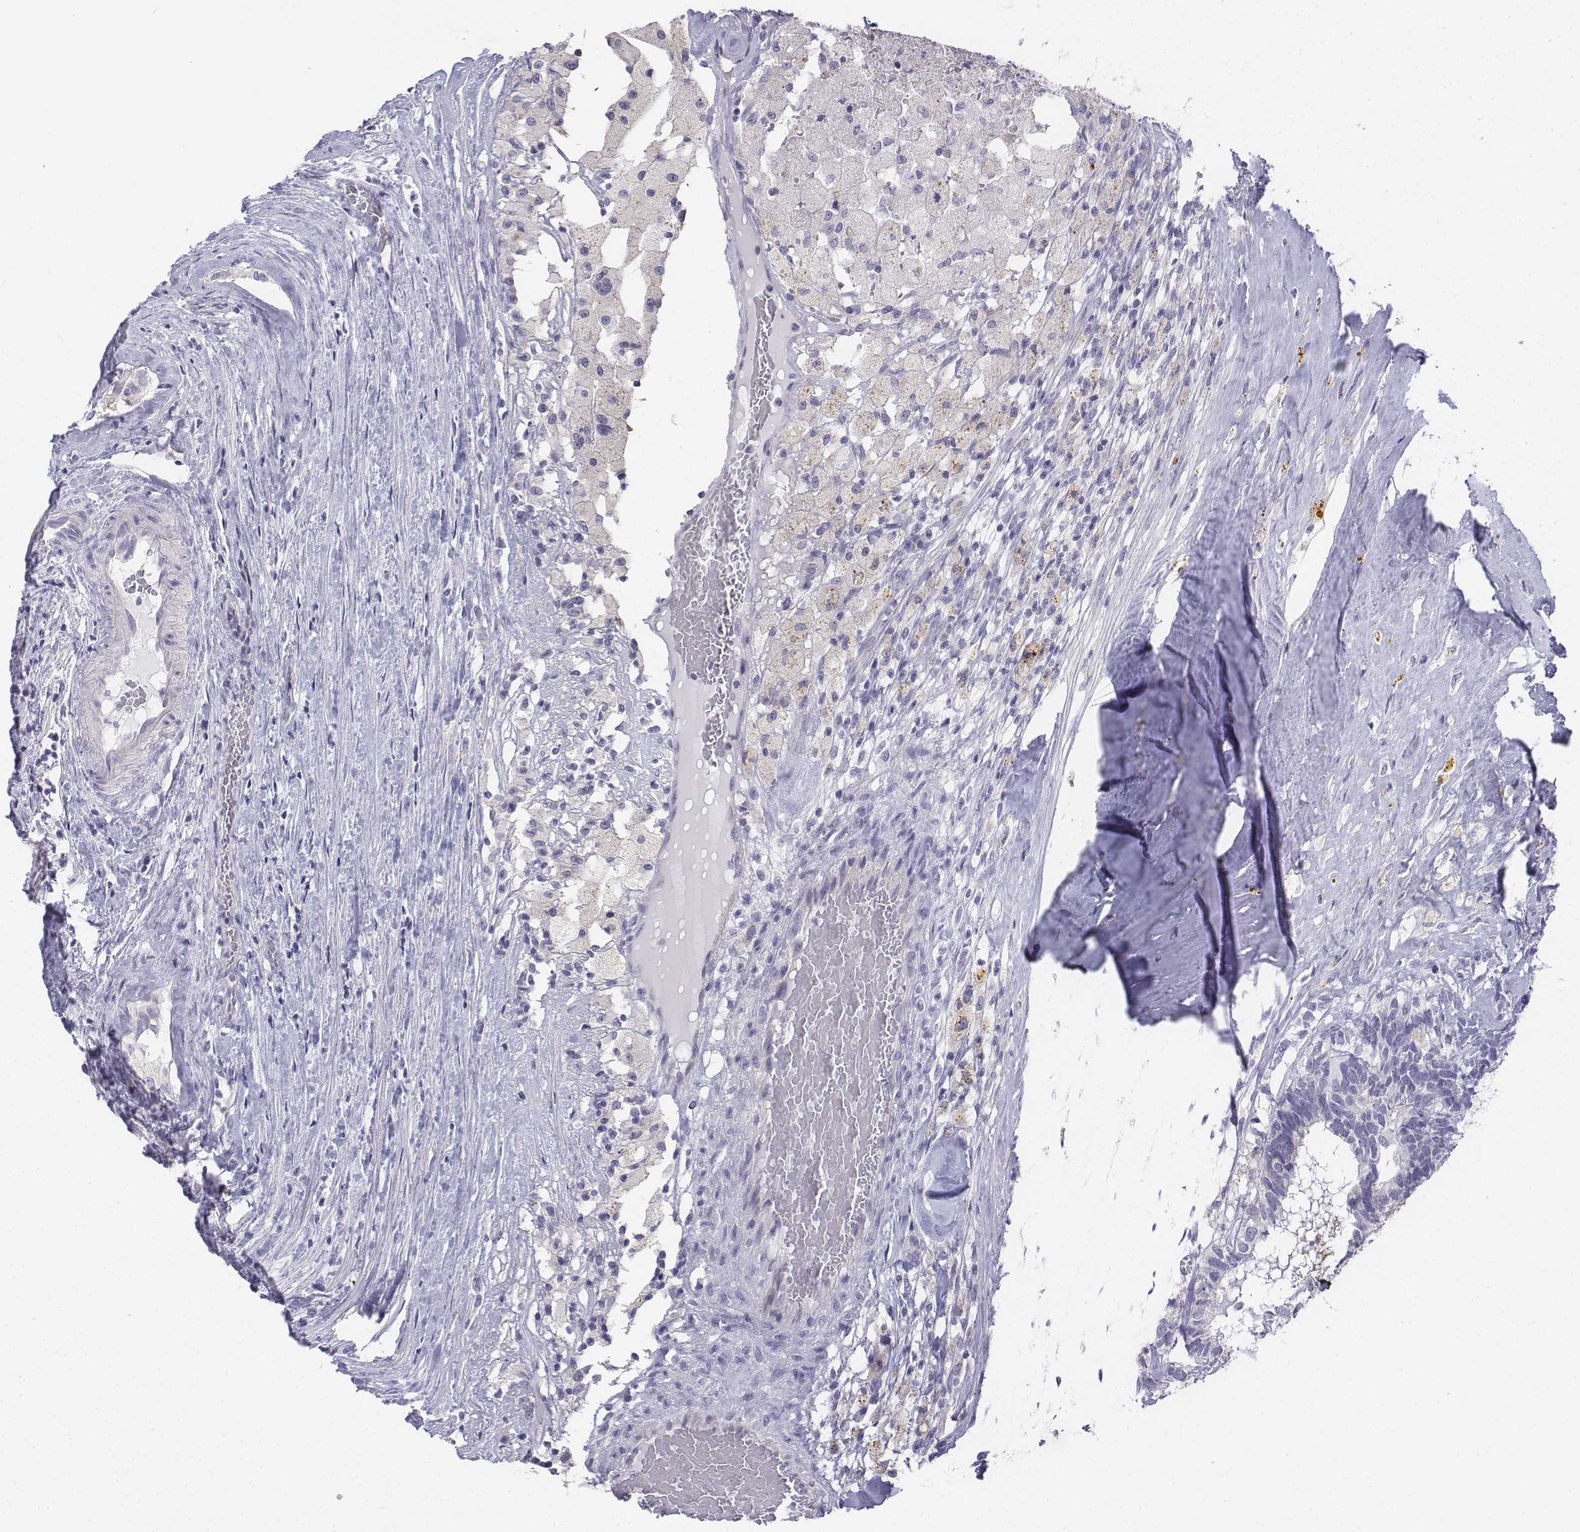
{"staining": {"intensity": "negative", "quantity": "none", "location": "none"}, "tissue": "testis cancer", "cell_type": "Tumor cells", "image_type": "cancer", "snomed": [{"axis": "morphology", "description": "Seminoma, NOS"}, {"axis": "morphology", "description": "Carcinoma, Embryonal, NOS"}, {"axis": "topography", "description": "Testis"}], "caption": "DAB immunohistochemical staining of human seminoma (testis) exhibits no significant positivity in tumor cells.", "gene": "LGSN", "patient": {"sex": "male", "age": 41}}